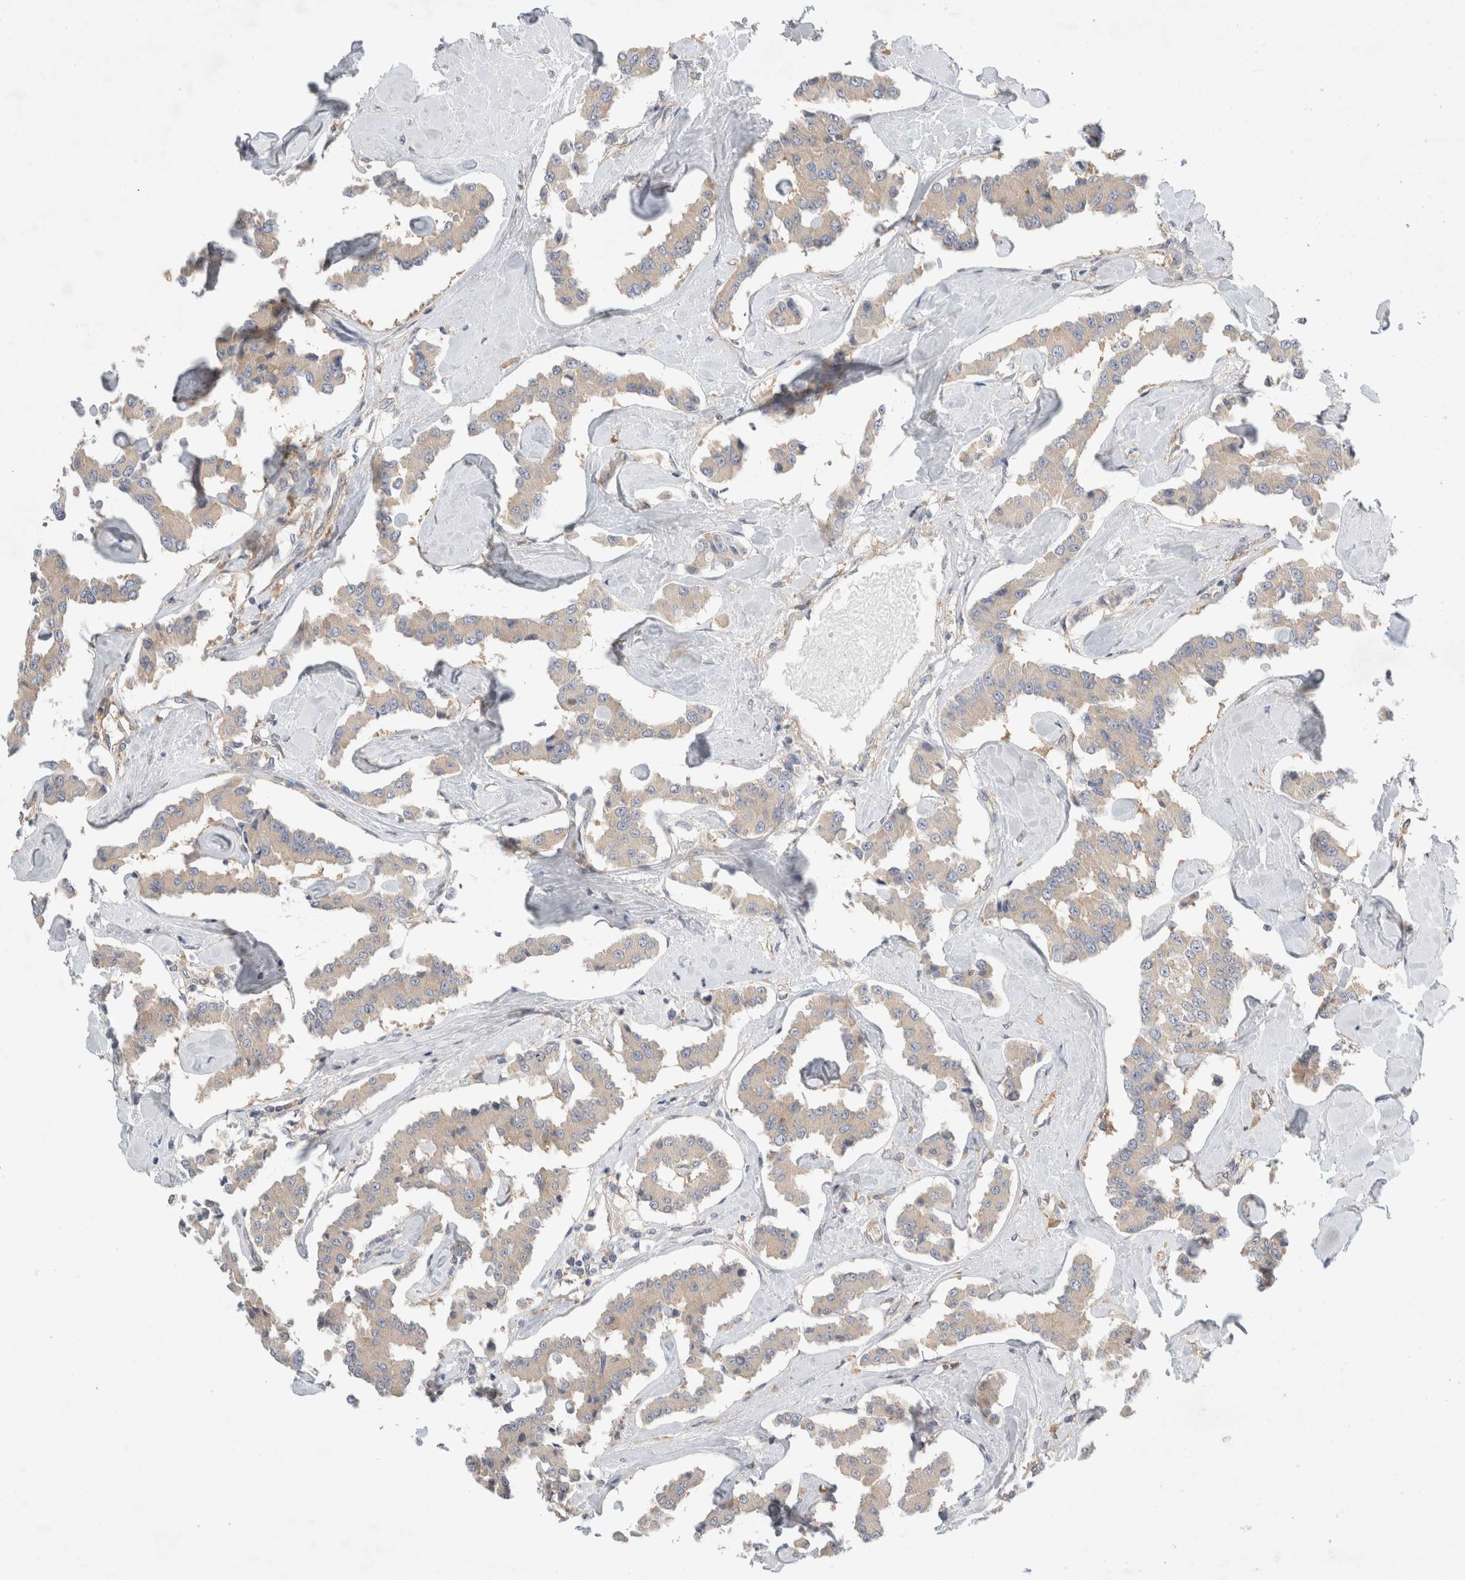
{"staining": {"intensity": "weak", "quantity": ">75%", "location": "cytoplasmic/membranous"}, "tissue": "carcinoid", "cell_type": "Tumor cells", "image_type": "cancer", "snomed": [{"axis": "morphology", "description": "Carcinoid, malignant, NOS"}, {"axis": "topography", "description": "Pancreas"}], "caption": "DAB immunohistochemical staining of malignant carcinoid reveals weak cytoplasmic/membranous protein positivity in about >75% of tumor cells.", "gene": "CDCA7L", "patient": {"sex": "male", "age": 41}}